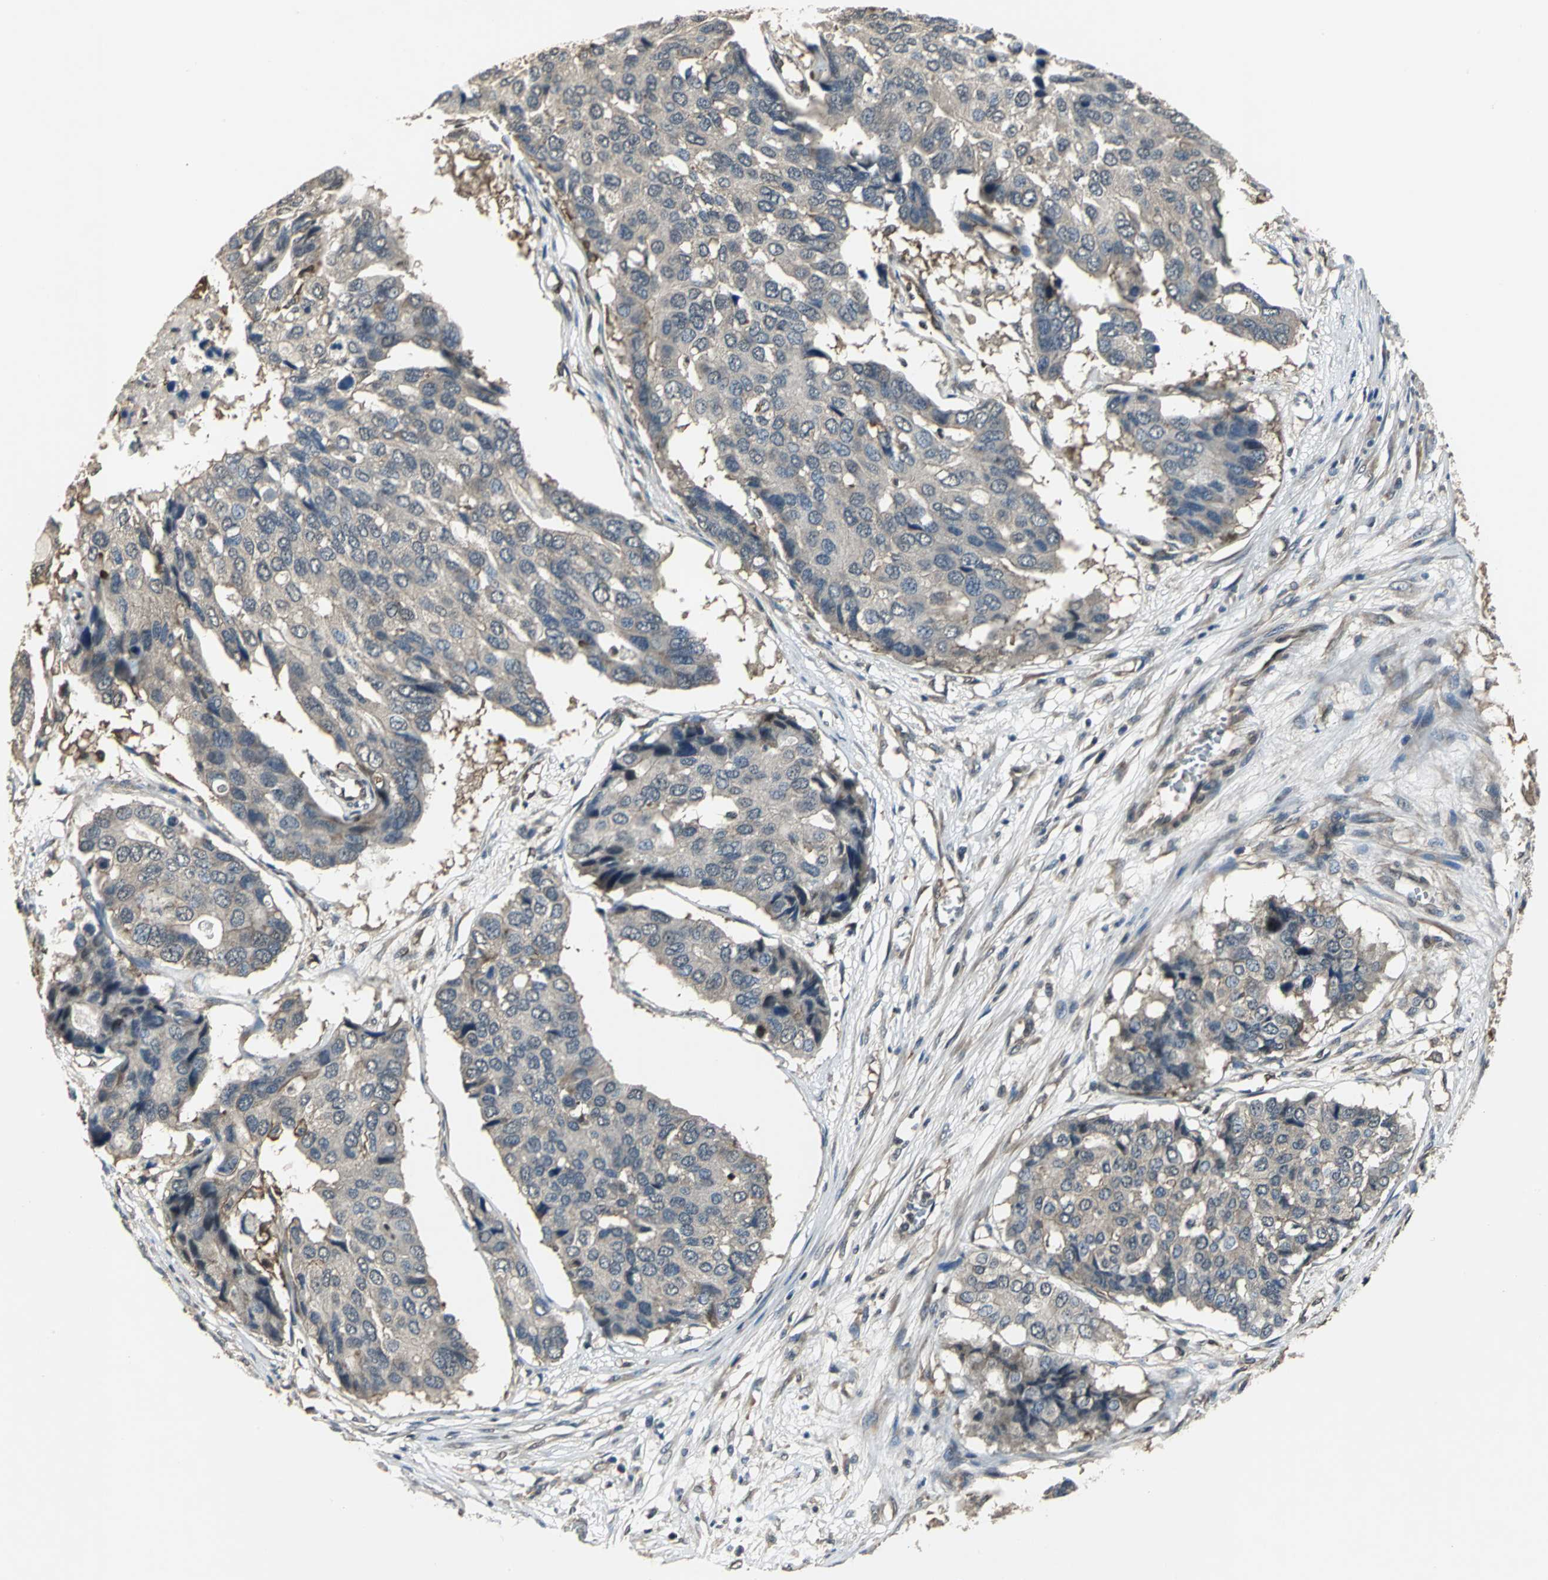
{"staining": {"intensity": "weak", "quantity": "25%-75%", "location": "cytoplasmic/membranous"}, "tissue": "pancreatic cancer", "cell_type": "Tumor cells", "image_type": "cancer", "snomed": [{"axis": "morphology", "description": "Adenocarcinoma, NOS"}, {"axis": "topography", "description": "Pancreas"}], "caption": "Pancreatic adenocarcinoma stained with a protein marker exhibits weak staining in tumor cells.", "gene": "EIF2B2", "patient": {"sex": "male", "age": 50}}